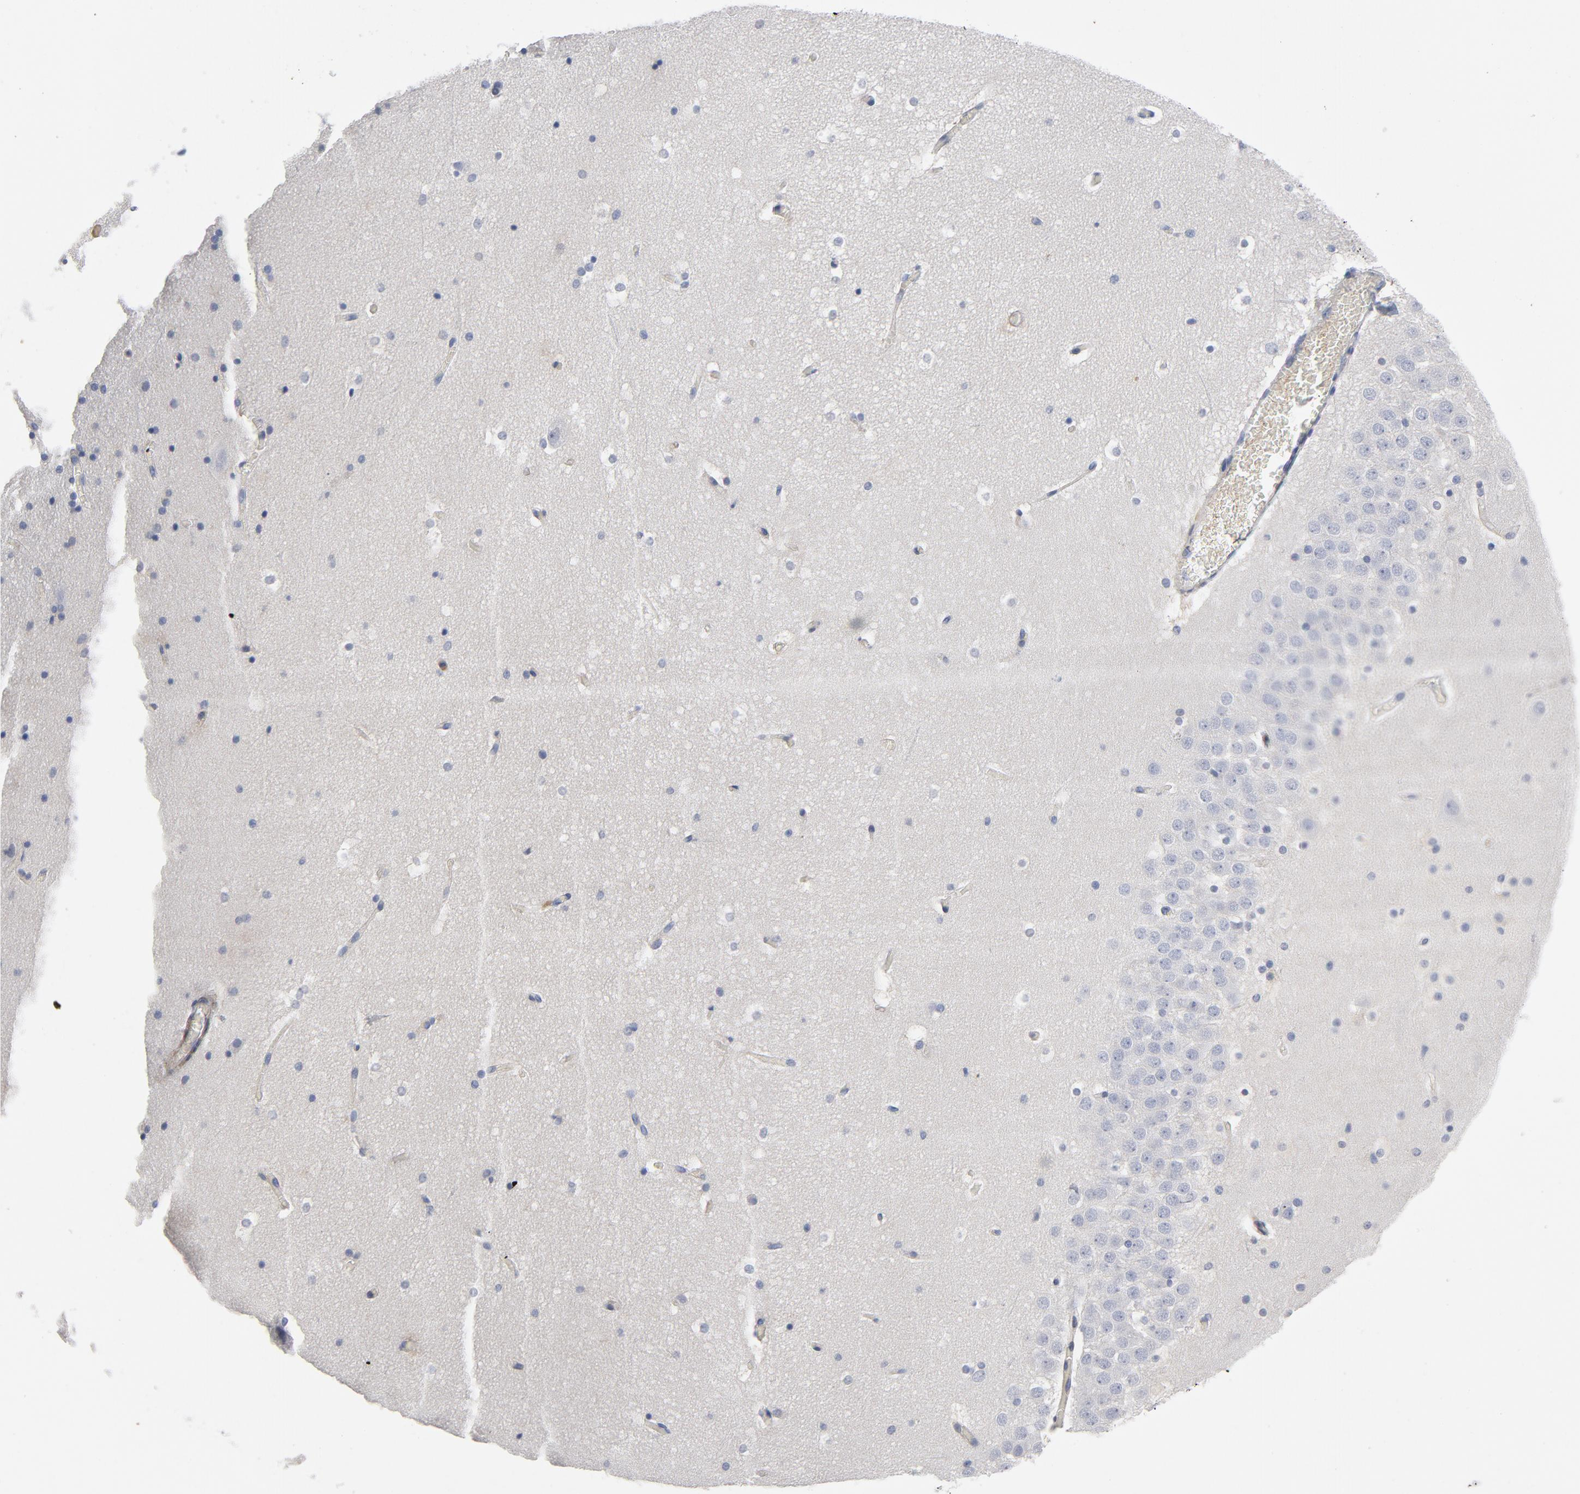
{"staining": {"intensity": "negative", "quantity": "none", "location": "none"}, "tissue": "hippocampus", "cell_type": "Glial cells", "image_type": "normal", "snomed": [{"axis": "morphology", "description": "Normal tissue, NOS"}, {"axis": "topography", "description": "Hippocampus"}], "caption": "This is an immunohistochemistry (IHC) histopathology image of benign hippocampus. There is no expression in glial cells.", "gene": "ROCK1", "patient": {"sex": "male", "age": 45}}